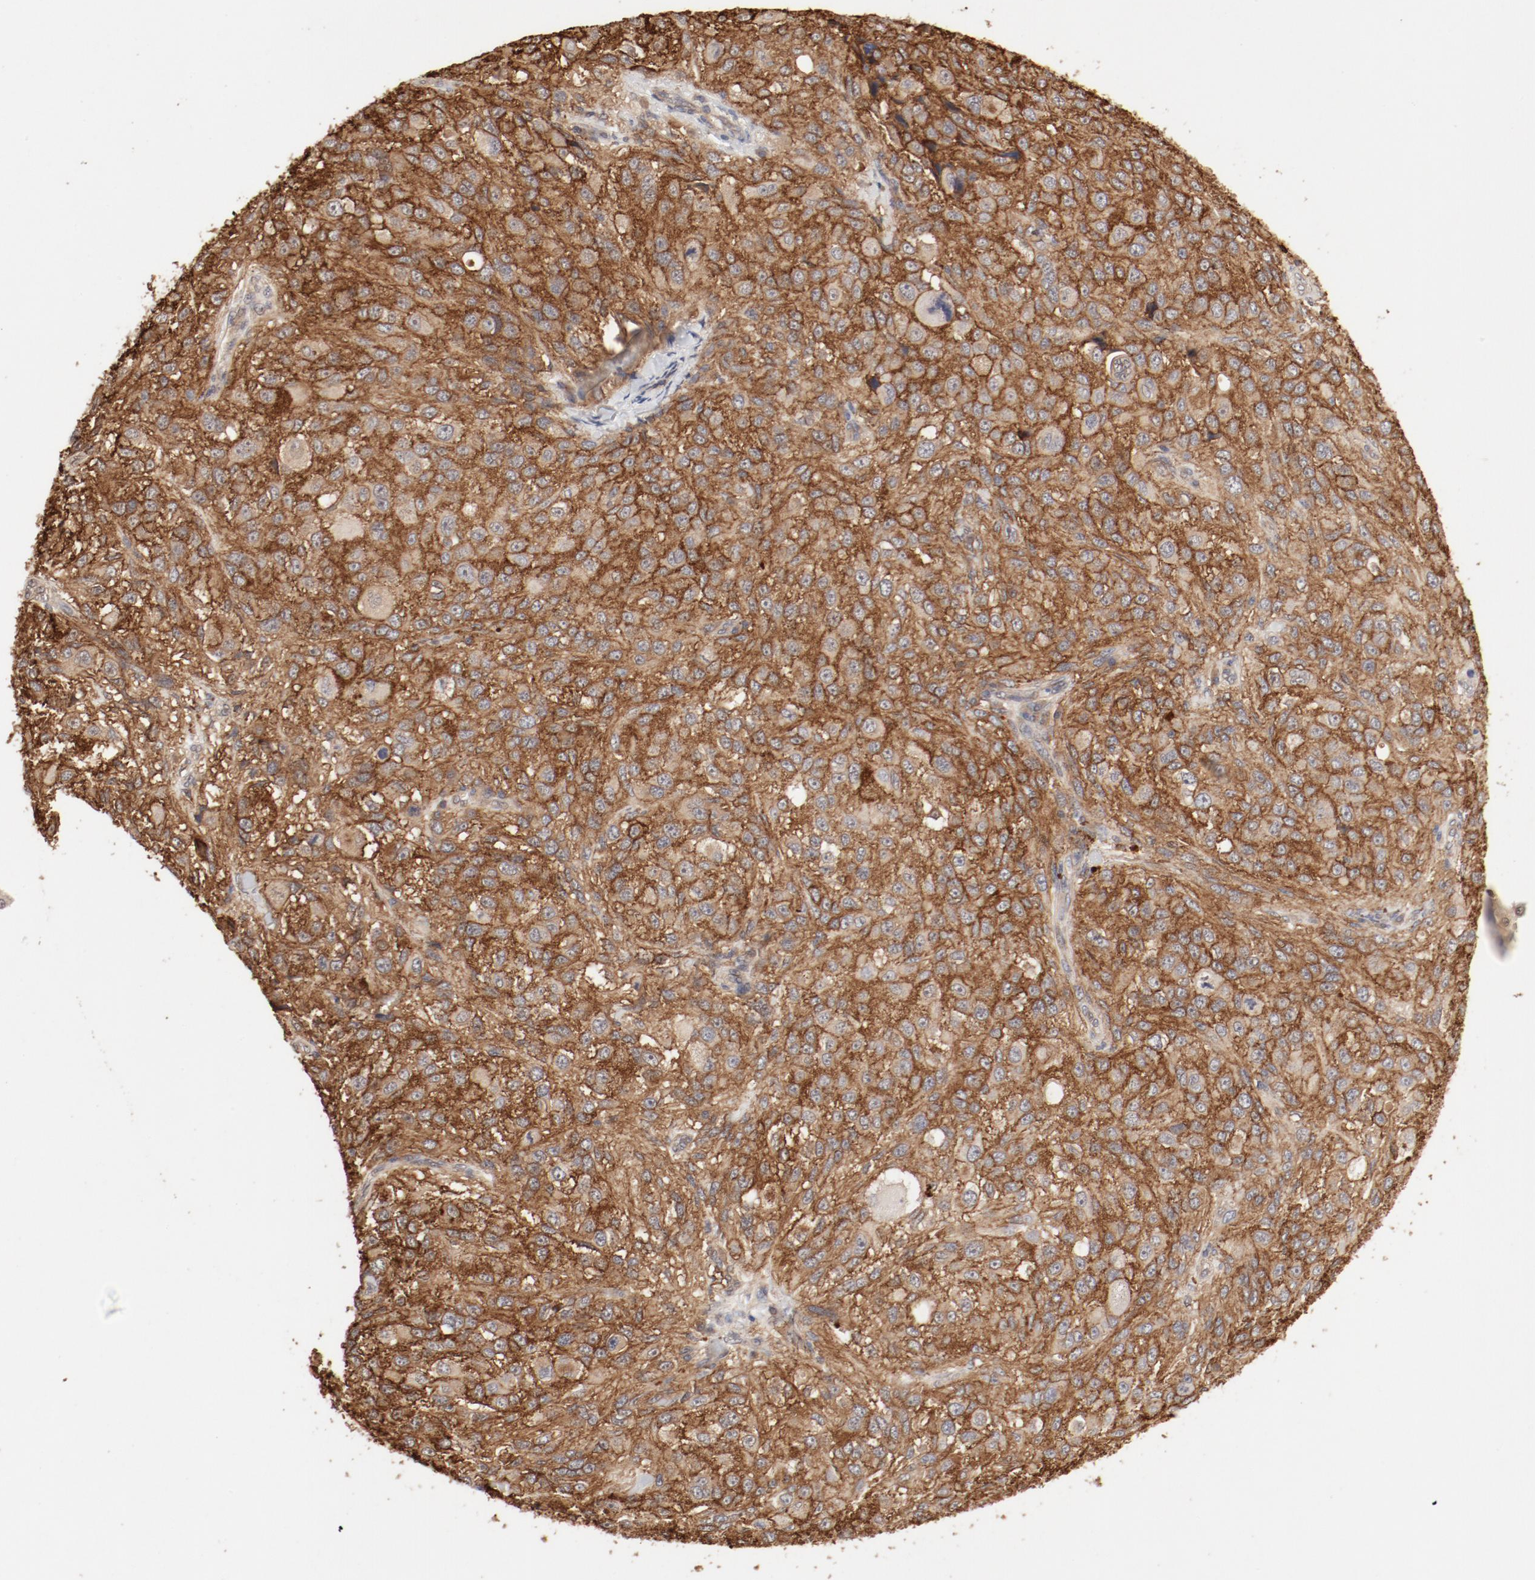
{"staining": {"intensity": "moderate", "quantity": ">75%", "location": "cytoplasmic/membranous"}, "tissue": "melanoma", "cell_type": "Tumor cells", "image_type": "cancer", "snomed": [{"axis": "morphology", "description": "Necrosis, NOS"}, {"axis": "morphology", "description": "Malignant melanoma, NOS"}, {"axis": "topography", "description": "Skin"}], "caption": "Protein analysis of melanoma tissue displays moderate cytoplasmic/membranous positivity in about >75% of tumor cells.", "gene": "IL3RA", "patient": {"sex": "female", "age": 87}}